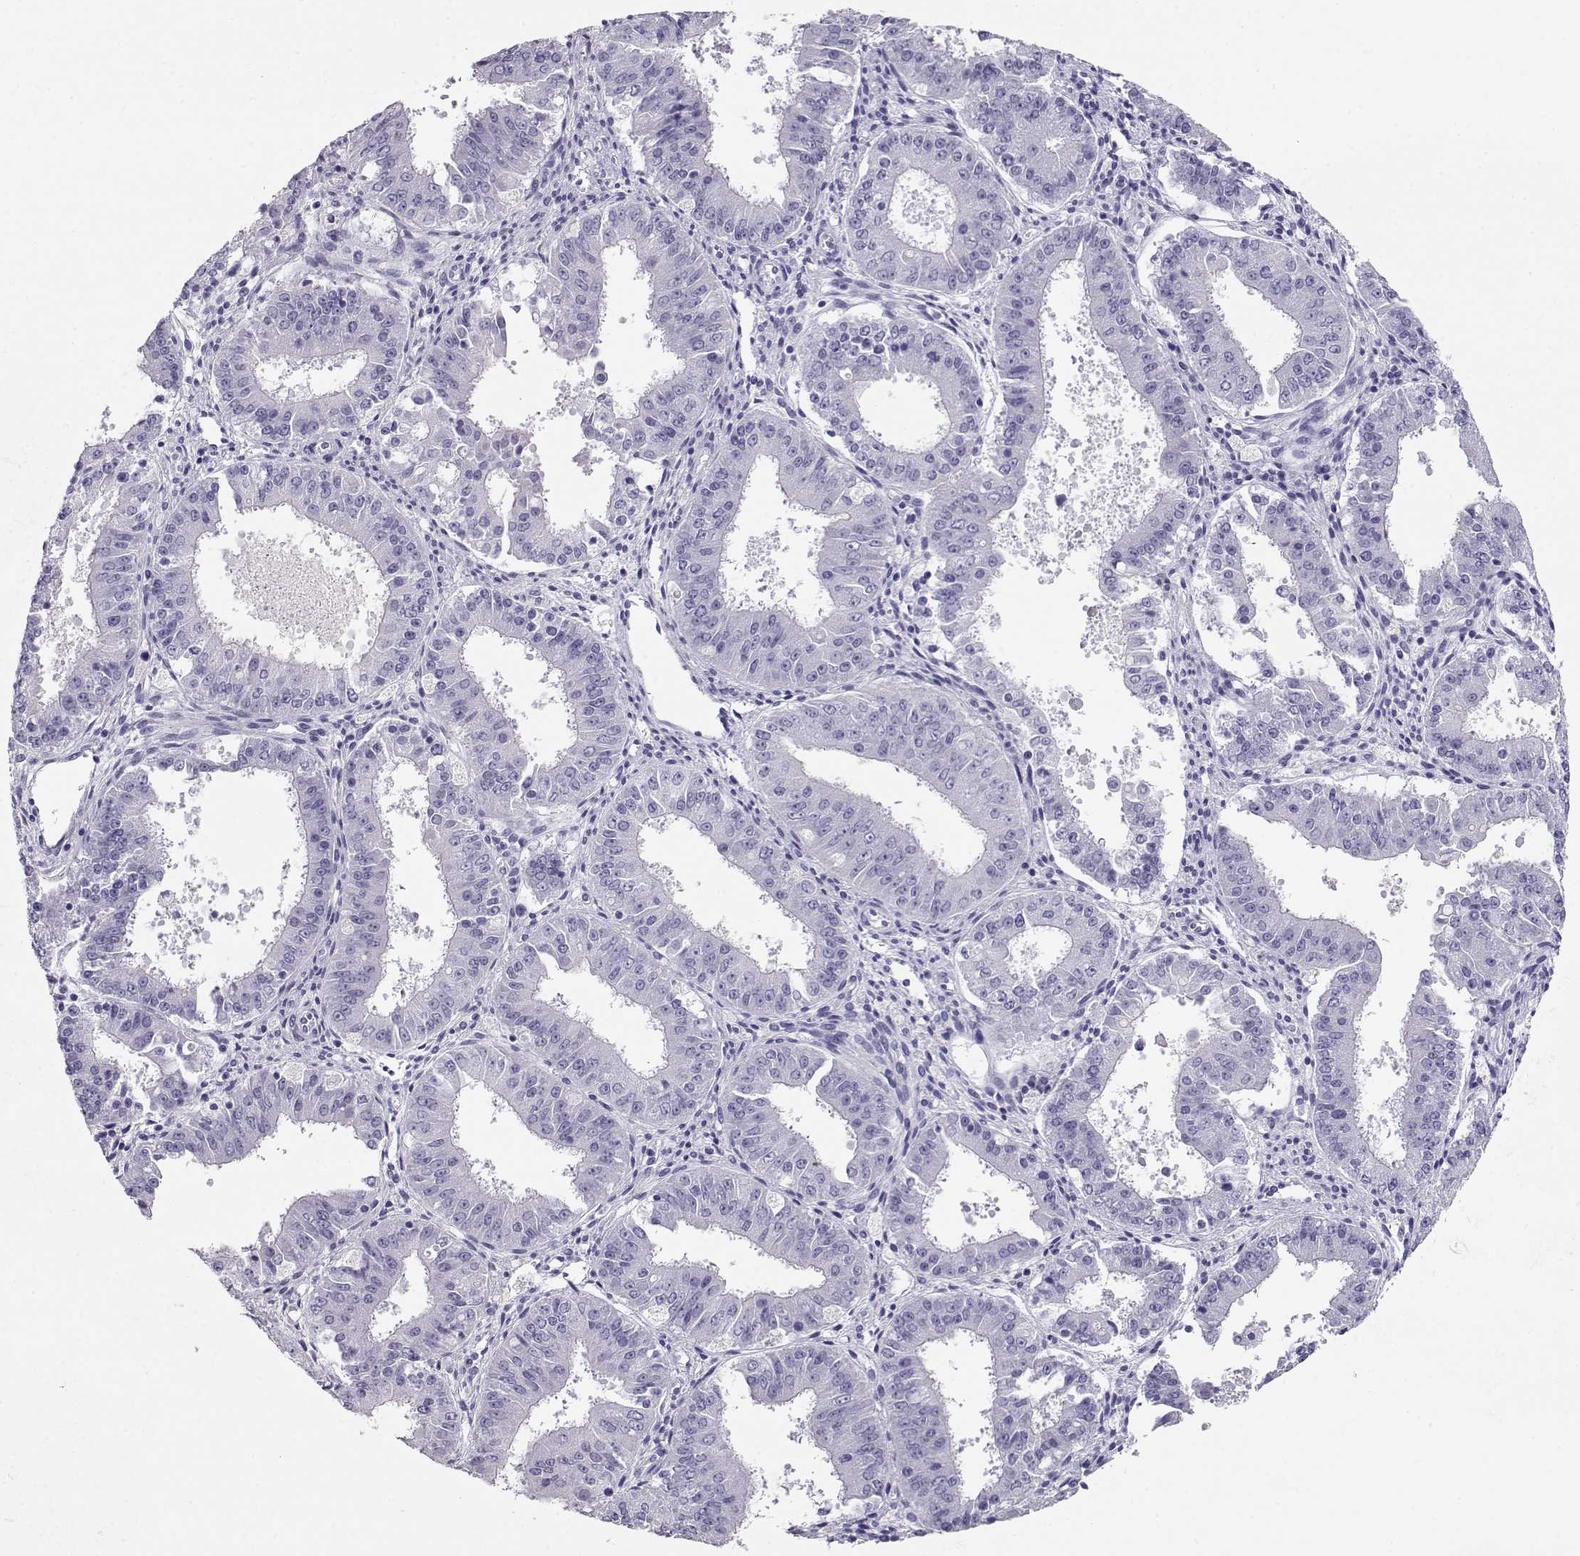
{"staining": {"intensity": "negative", "quantity": "none", "location": "none"}, "tissue": "ovarian cancer", "cell_type": "Tumor cells", "image_type": "cancer", "snomed": [{"axis": "morphology", "description": "Carcinoma, endometroid"}, {"axis": "topography", "description": "Ovary"}], "caption": "Ovarian cancer was stained to show a protein in brown. There is no significant expression in tumor cells.", "gene": "ACTN2", "patient": {"sex": "female", "age": 42}}